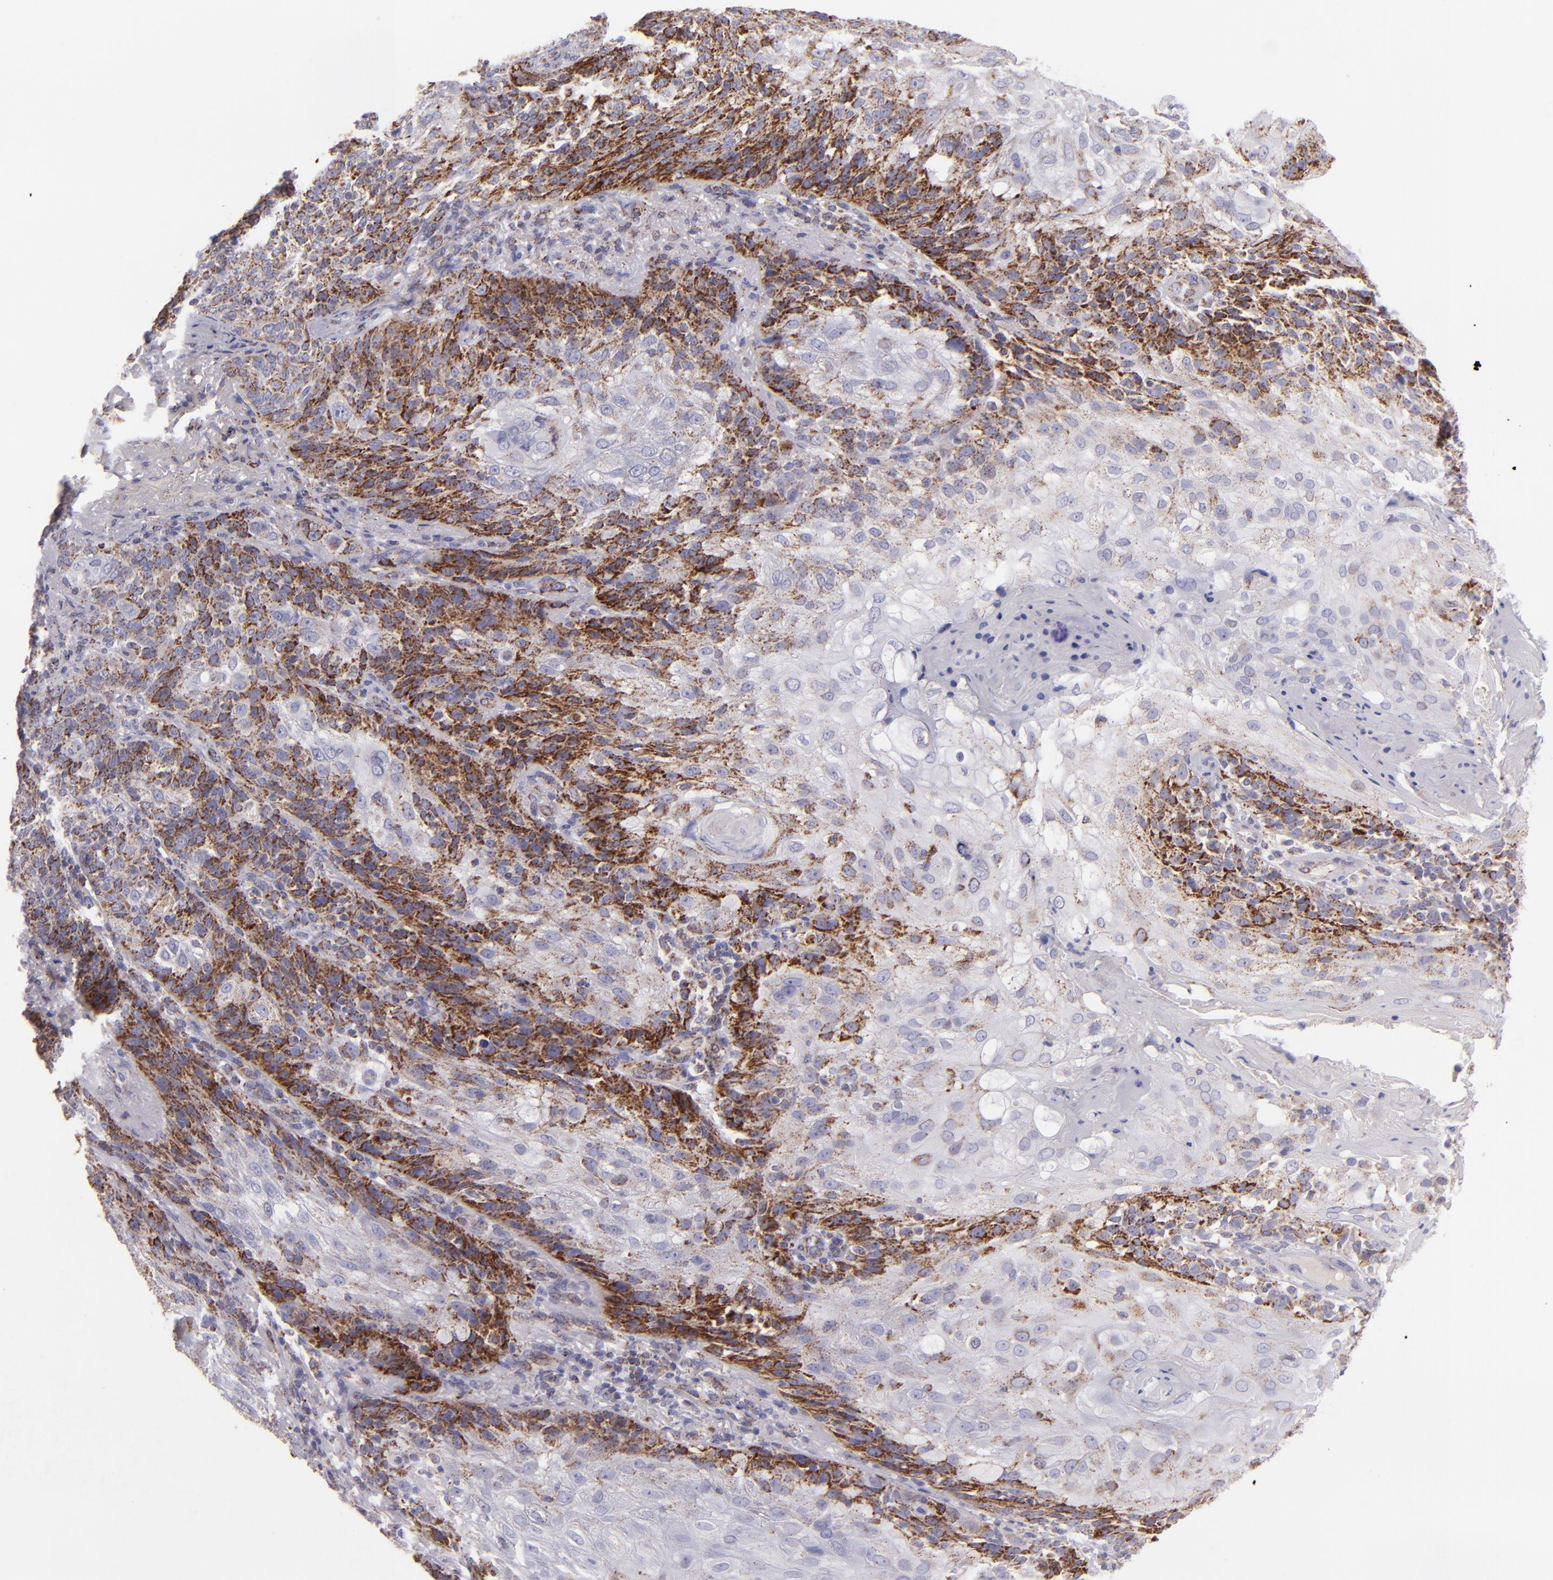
{"staining": {"intensity": "strong", "quantity": "25%-75%", "location": "cytoplasmic/membranous"}, "tissue": "skin cancer", "cell_type": "Tumor cells", "image_type": "cancer", "snomed": [{"axis": "morphology", "description": "Normal tissue, NOS"}, {"axis": "morphology", "description": "Squamous cell carcinoma, NOS"}, {"axis": "topography", "description": "Skin"}], "caption": "Squamous cell carcinoma (skin) stained with a protein marker reveals strong staining in tumor cells.", "gene": "HSPD1", "patient": {"sex": "female", "age": 83}}